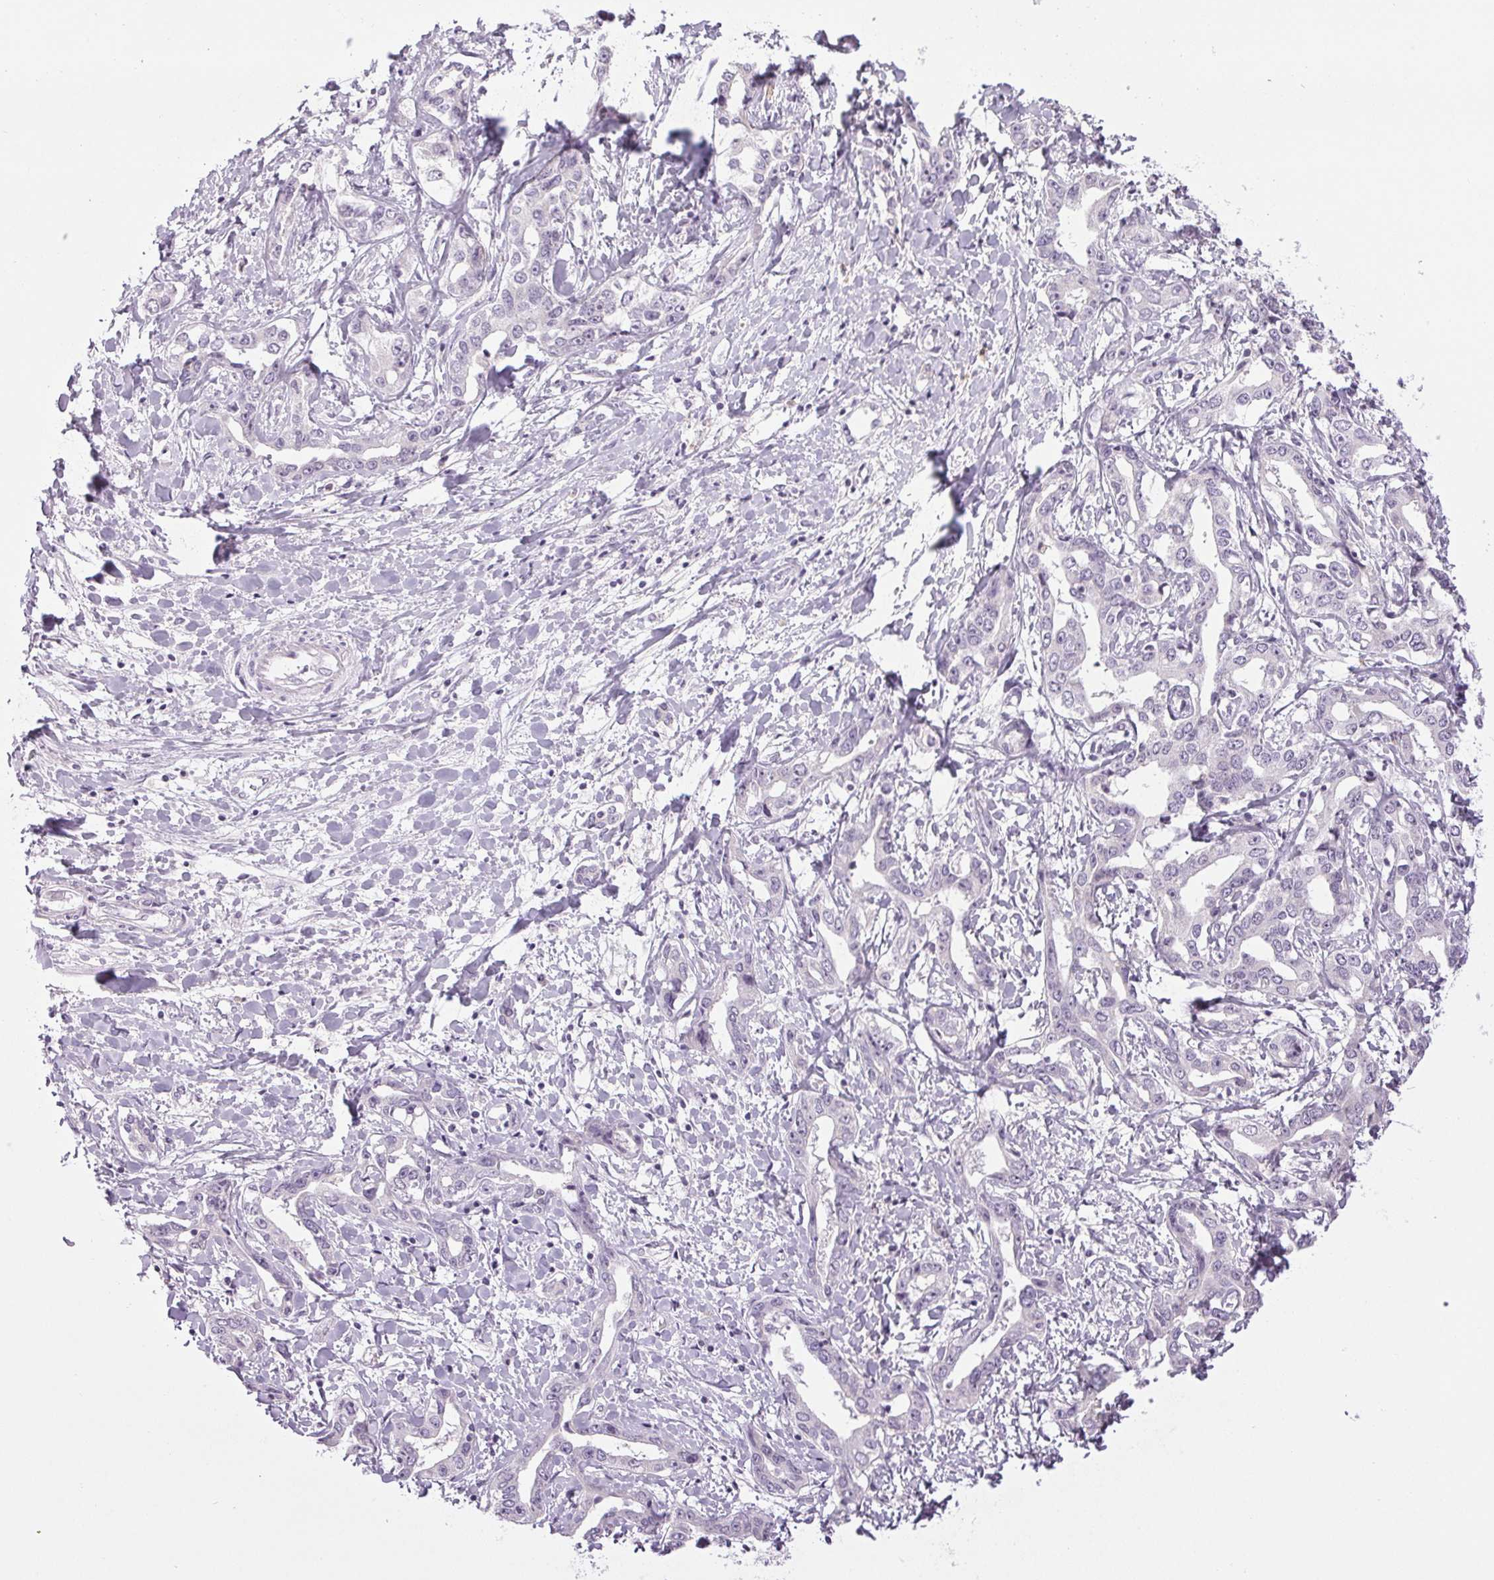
{"staining": {"intensity": "negative", "quantity": "none", "location": "none"}, "tissue": "liver cancer", "cell_type": "Tumor cells", "image_type": "cancer", "snomed": [{"axis": "morphology", "description": "Cholangiocarcinoma"}, {"axis": "topography", "description": "Liver"}], "caption": "There is no significant staining in tumor cells of cholangiocarcinoma (liver). (Brightfield microscopy of DAB IHC at high magnification).", "gene": "SMIM6", "patient": {"sex": "male", "age": 59}}